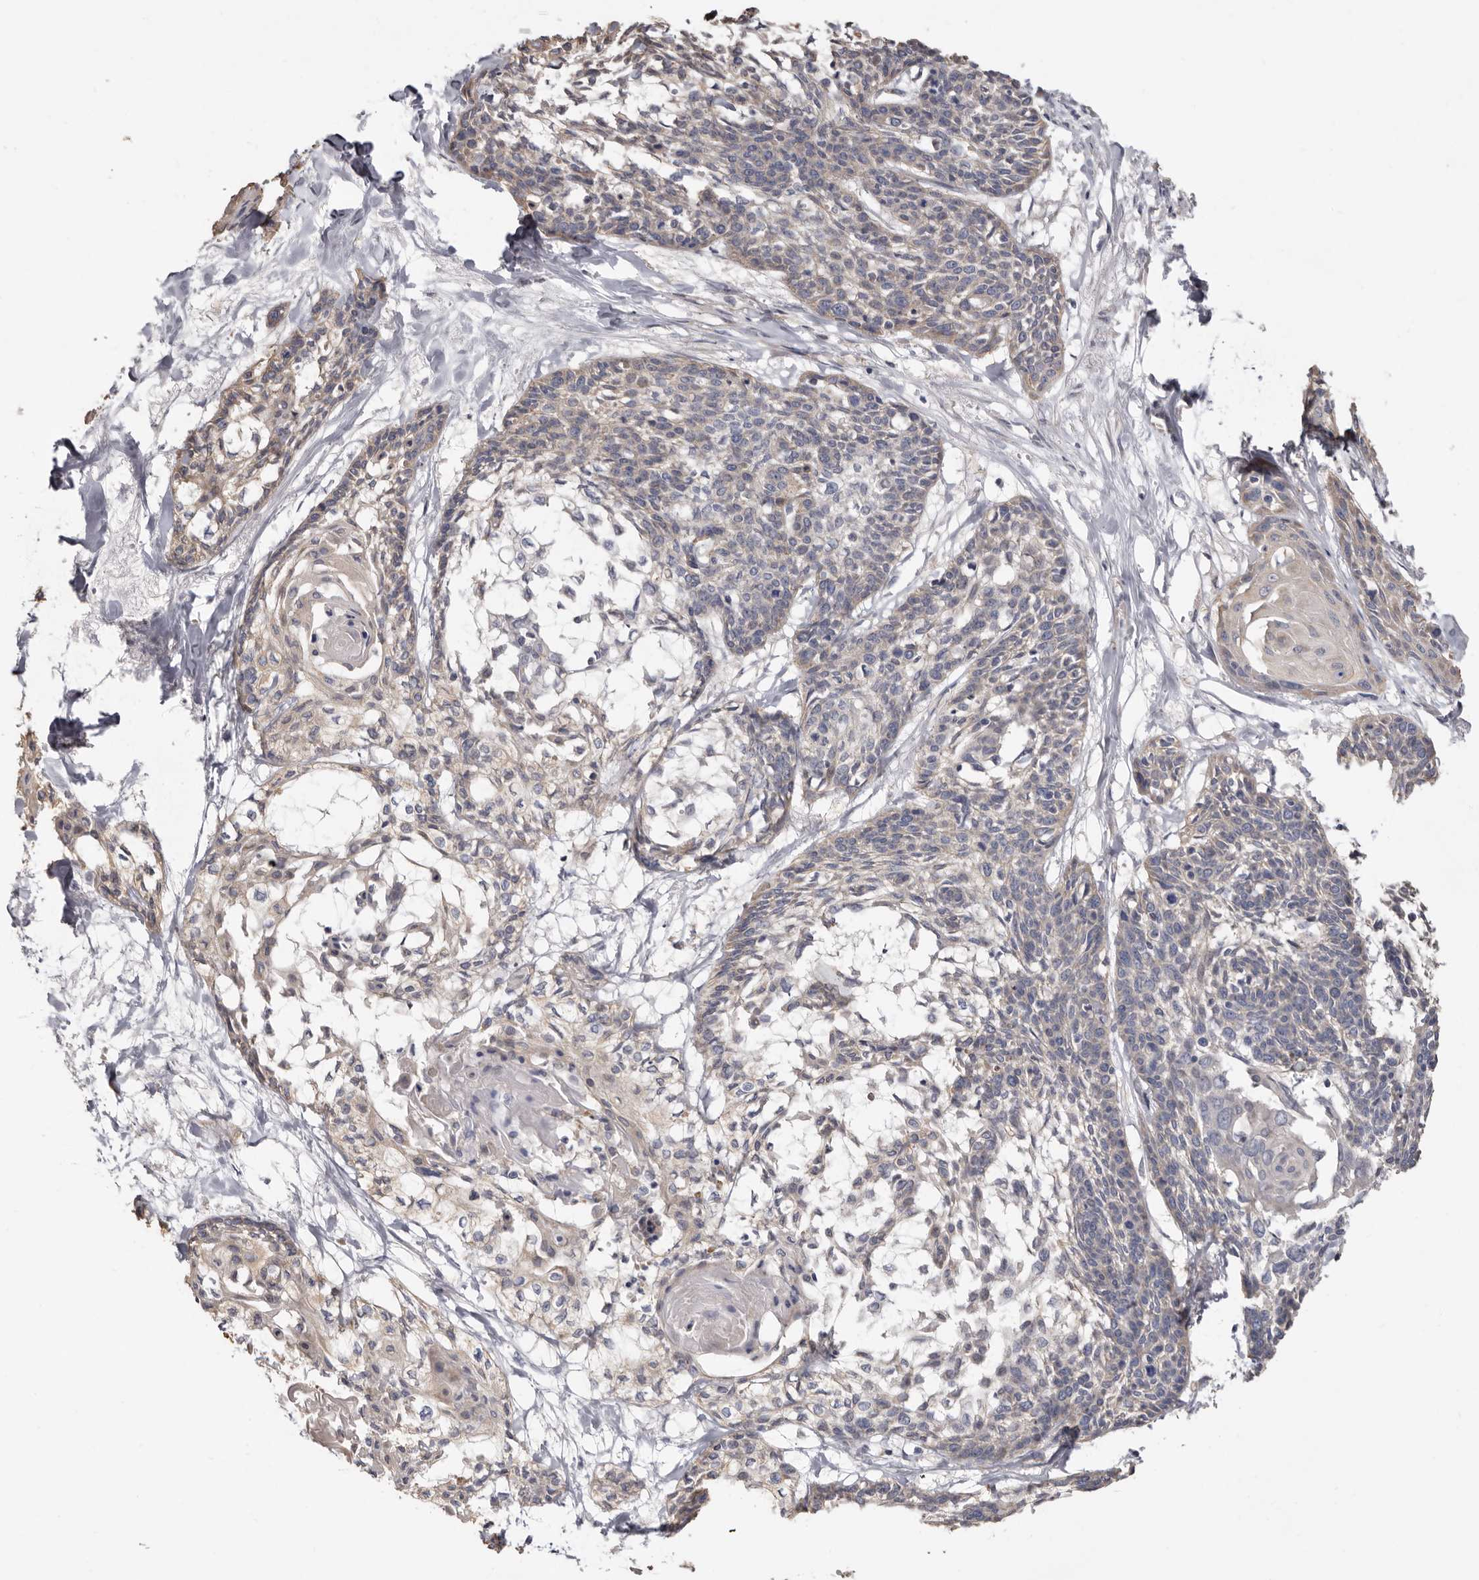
{"staining": {"intensity": "weak", "quantity": "25%-75%", "location": "cytoplasmic/membranous"}, "tissue": "cervical cancer", "cell_type": "Tumor cells", "image_type": "cancer", "snomed": [{"axis": "morphology", "description": "Squamous cell carcinoma, NOS"}, {"axis": "topography", "description": "Cervix"}], "caption": "About 25%-75% of tumor cells in cervical cancer reveal weak cytoplasmic/membranous protein expression as visualized by brown immunohistochemical staining.", "gene": "SPTA1", "patient": {"sex": "female", "age": 57}}